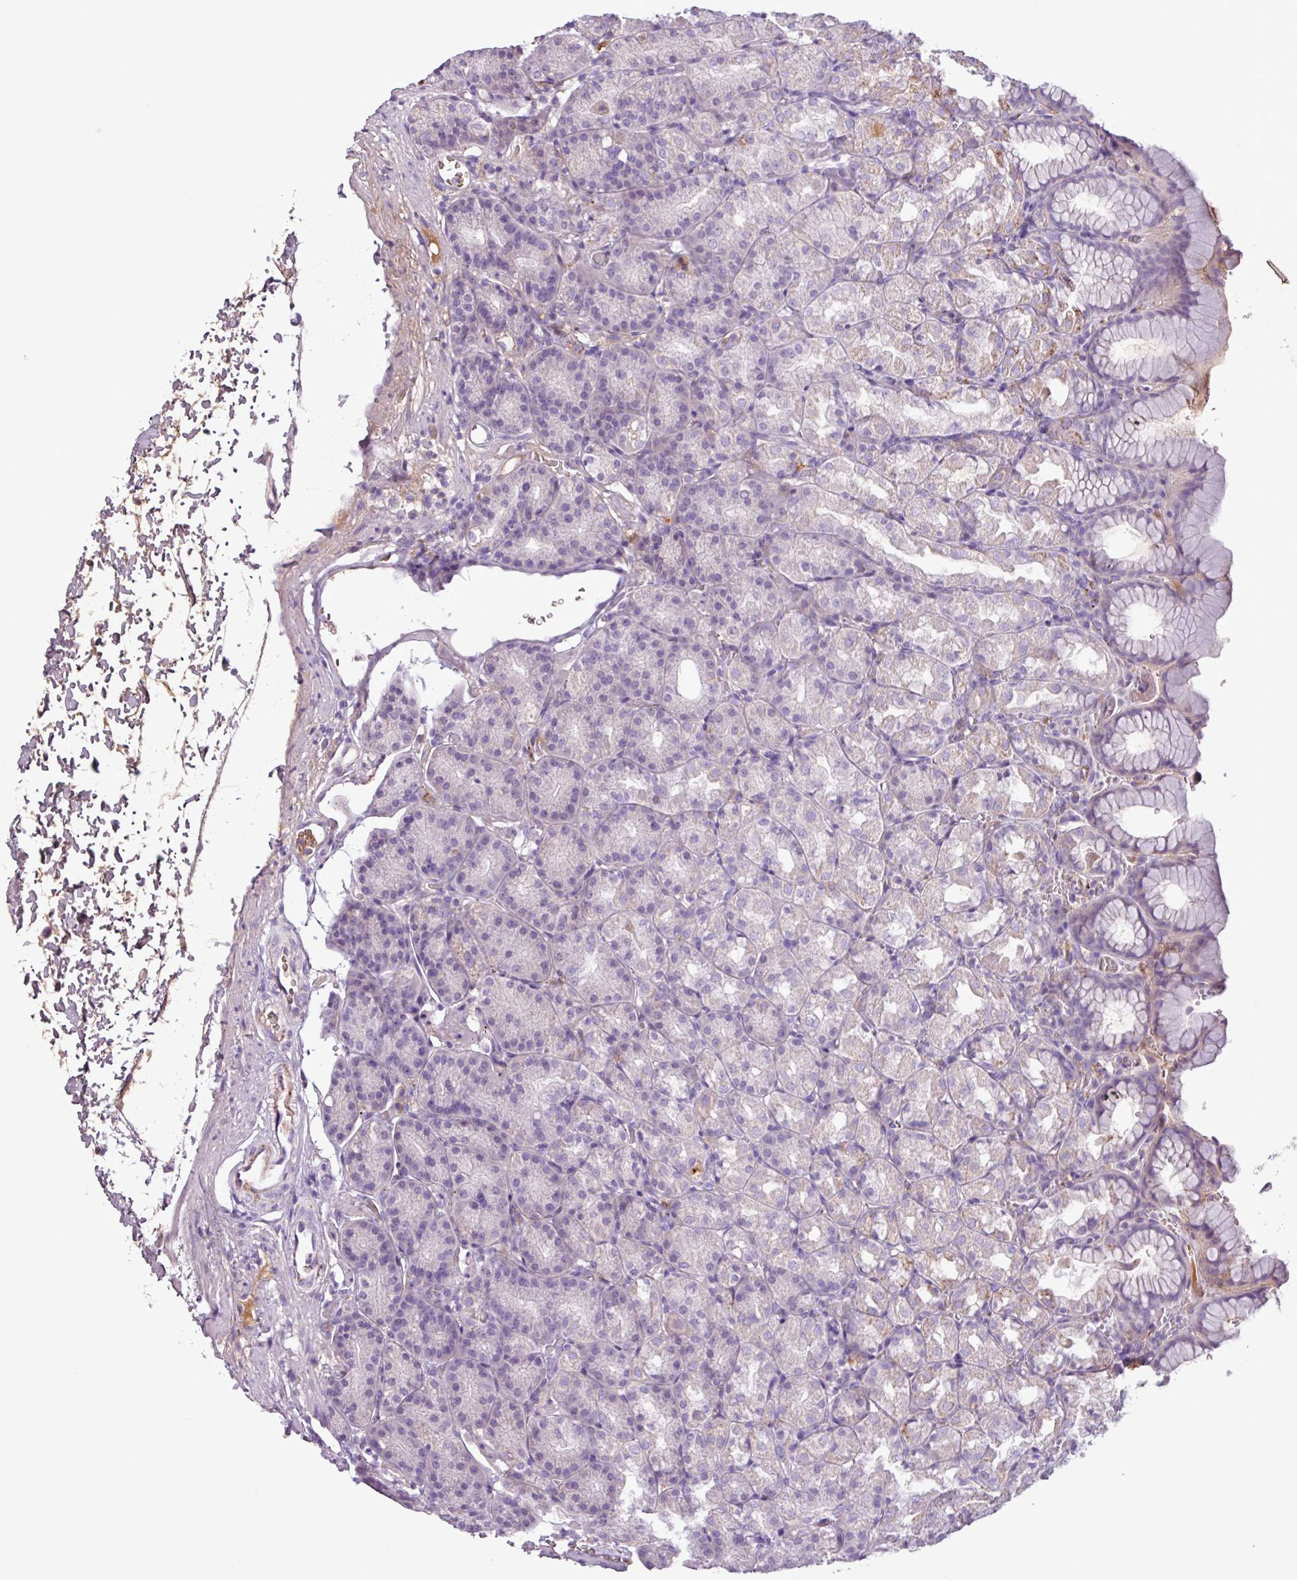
{"staining": {"intensity": "moderate", "quantity": "<25%", "location": "cytoplasmic/membranous"}, "tissue": "stomach", "cell_type": "Glandular cells", "image_type": "normal", "snomed": [{"axis": "morphology", "description": "Normal tissue, NOS"}, {"axis": "topography", "description": "Stomach, upper"}], "caption": "Stomach was stained to show a protein in brown. There is low levels of moderate cytoplasmic/membranous staining in about <25% of glandular cells. (brown staining indicates protein expression, while blue staining denotes nuclei).", "gene": "C4A", "patient": {"sex": "female", "age": 81}}